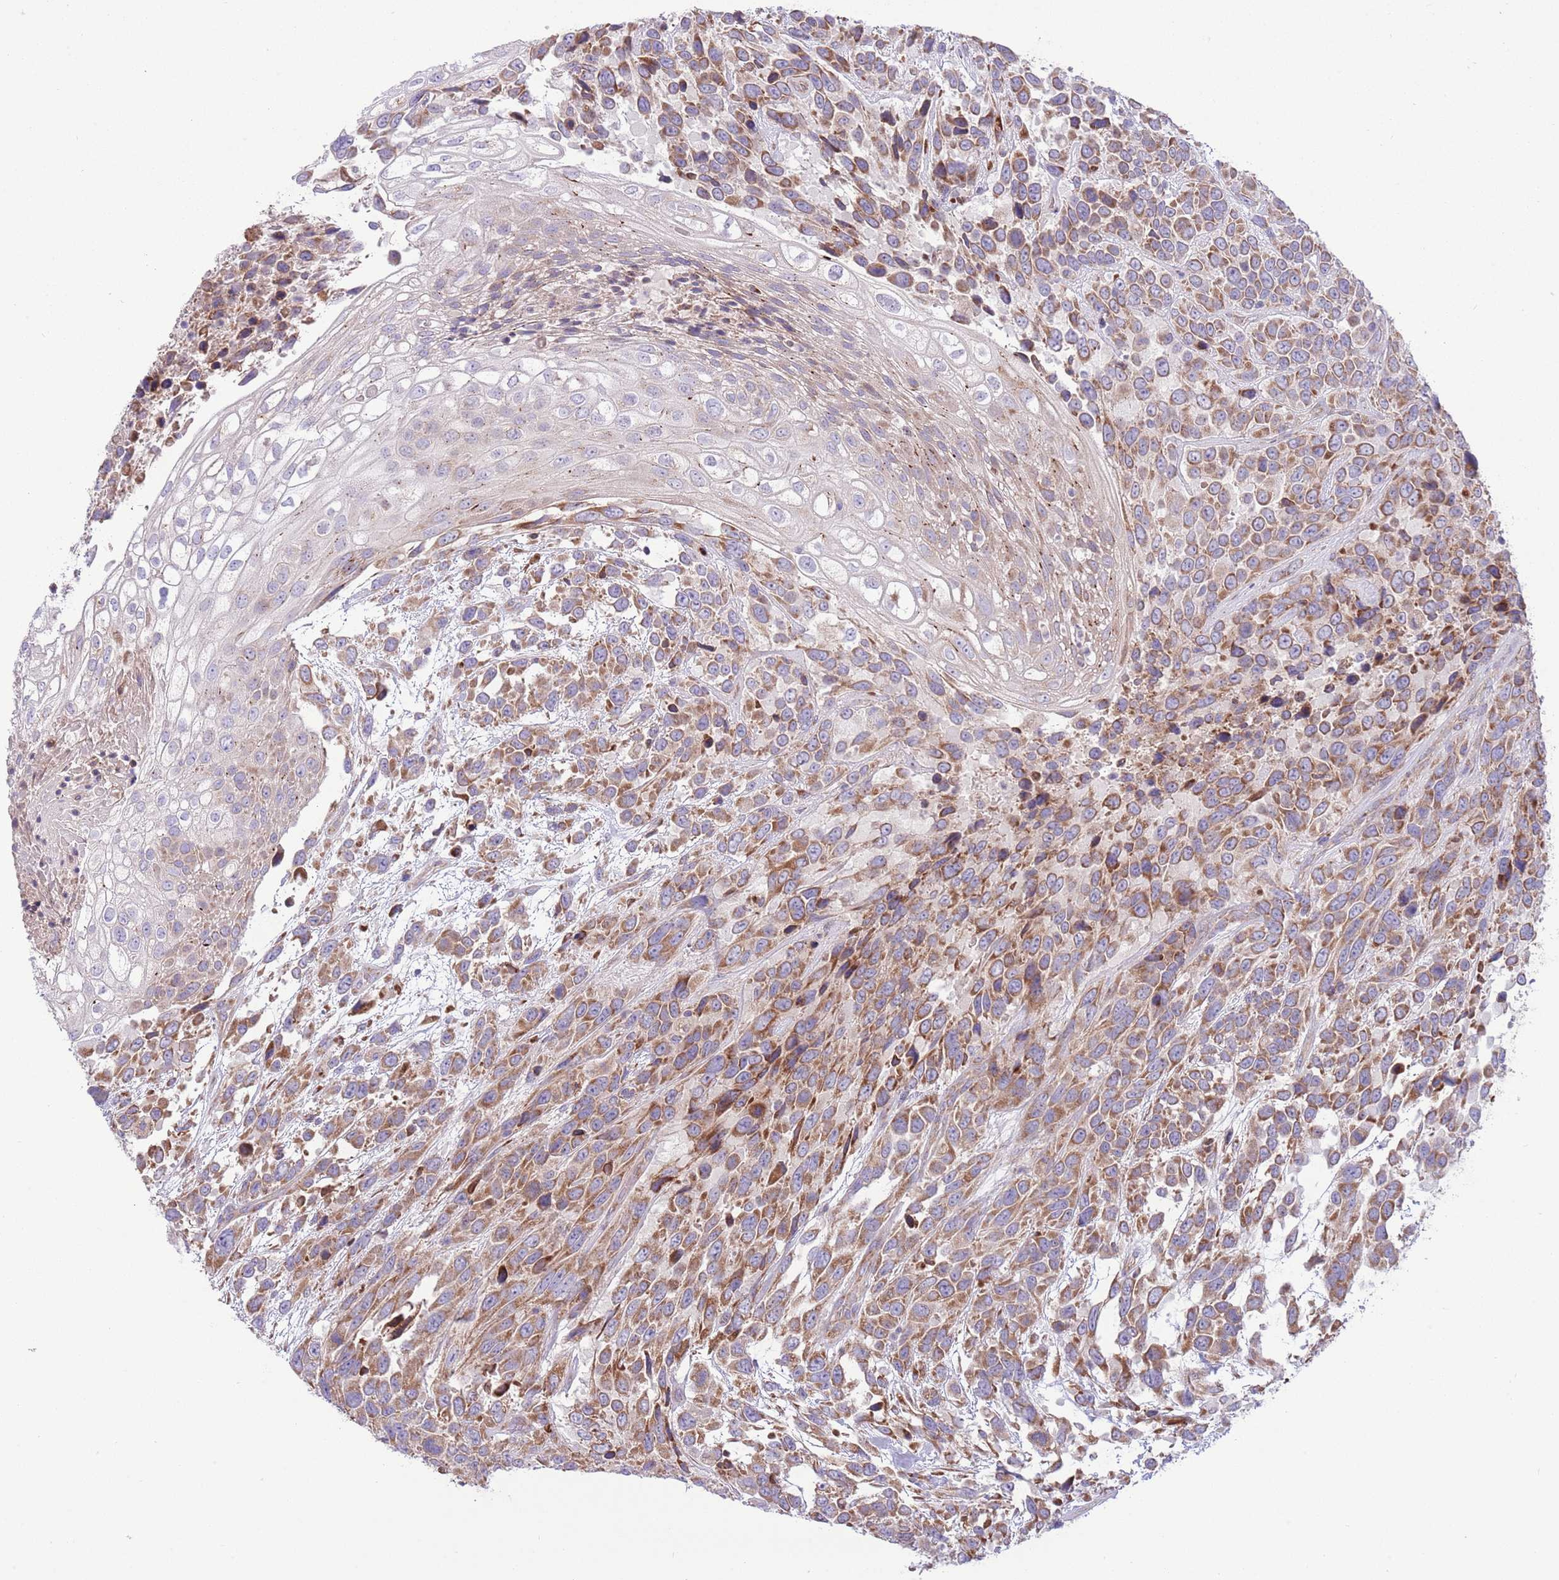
{"staining": {"intensity": "moderate", "quantity": ">75%", "location": "cytoplasmic/membranous"}, "tissue": "urothelial cancer", "cell_type": "Tumor cells", "image_type": "cancer", "snomed": [{"axis": "morphology", "description": "Urothelial carcinoma, High grade"}, {"axis": "topography", "description": "Urinary bladder"}], "caption": "High-grade urothelial carcinoma stained for a protein displays moderate cytoplasmic/membranous positivity in tumor cells.", "gene": "TOMM5", "patient": {"sex": "female", "age": 70}}